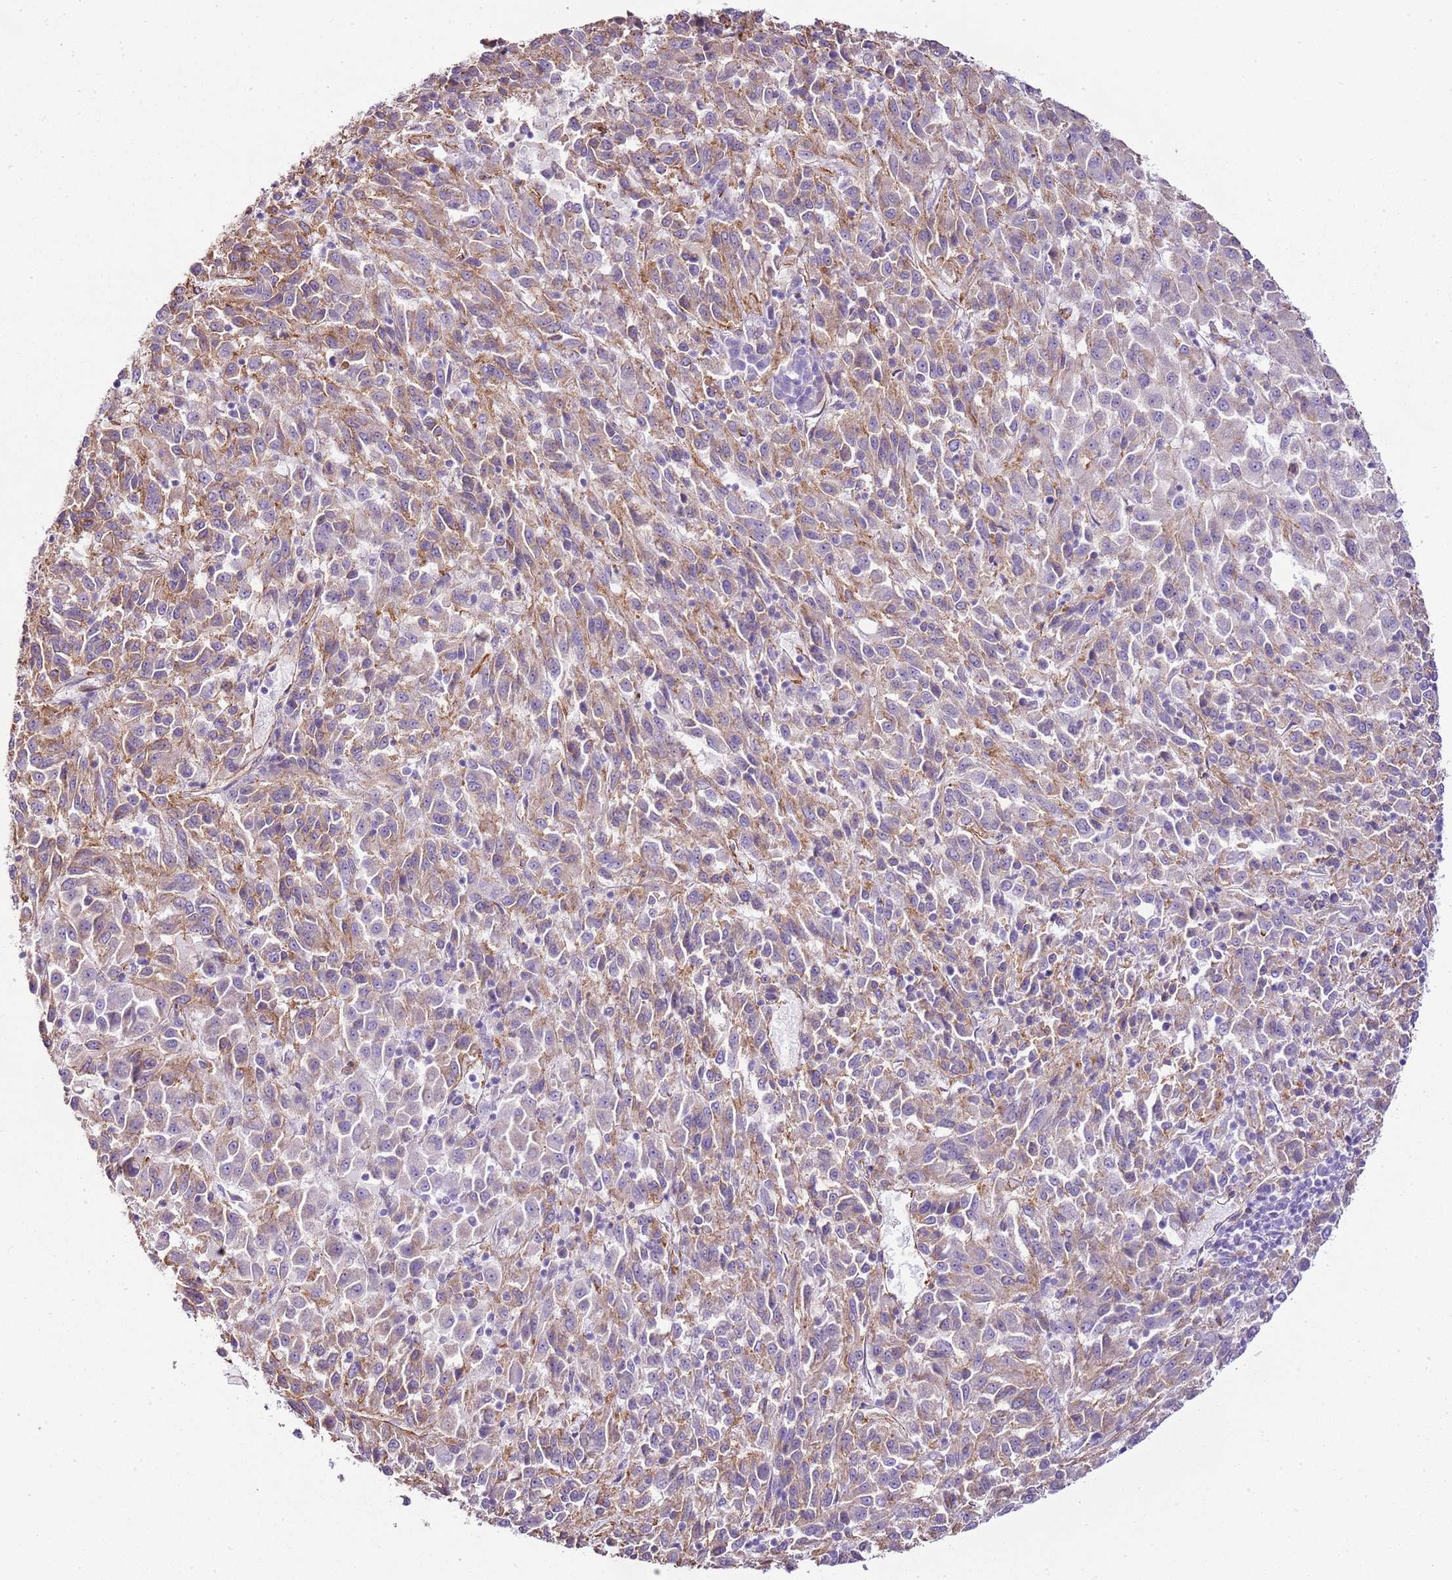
{"staining": {"intensity": "weak", "quantity": "<25%", "location": "cytoplasmic/membranous"}, "tissue": "melanoma", "cell_type": "Tumor cells", "image_type": "cancer", "snomed": [{"axis": "morphology", "description": "Malignant melanoma, Metastatic site"}, {"axis": "topography", "description": "Lung"}], "caption": "Immunohistochemistry of malignant melanoma (metastatic site) demonstrates no expression in tumor cells.", "gene": "CTDSPL", "patient": {"sex": "male", "age": 64}}